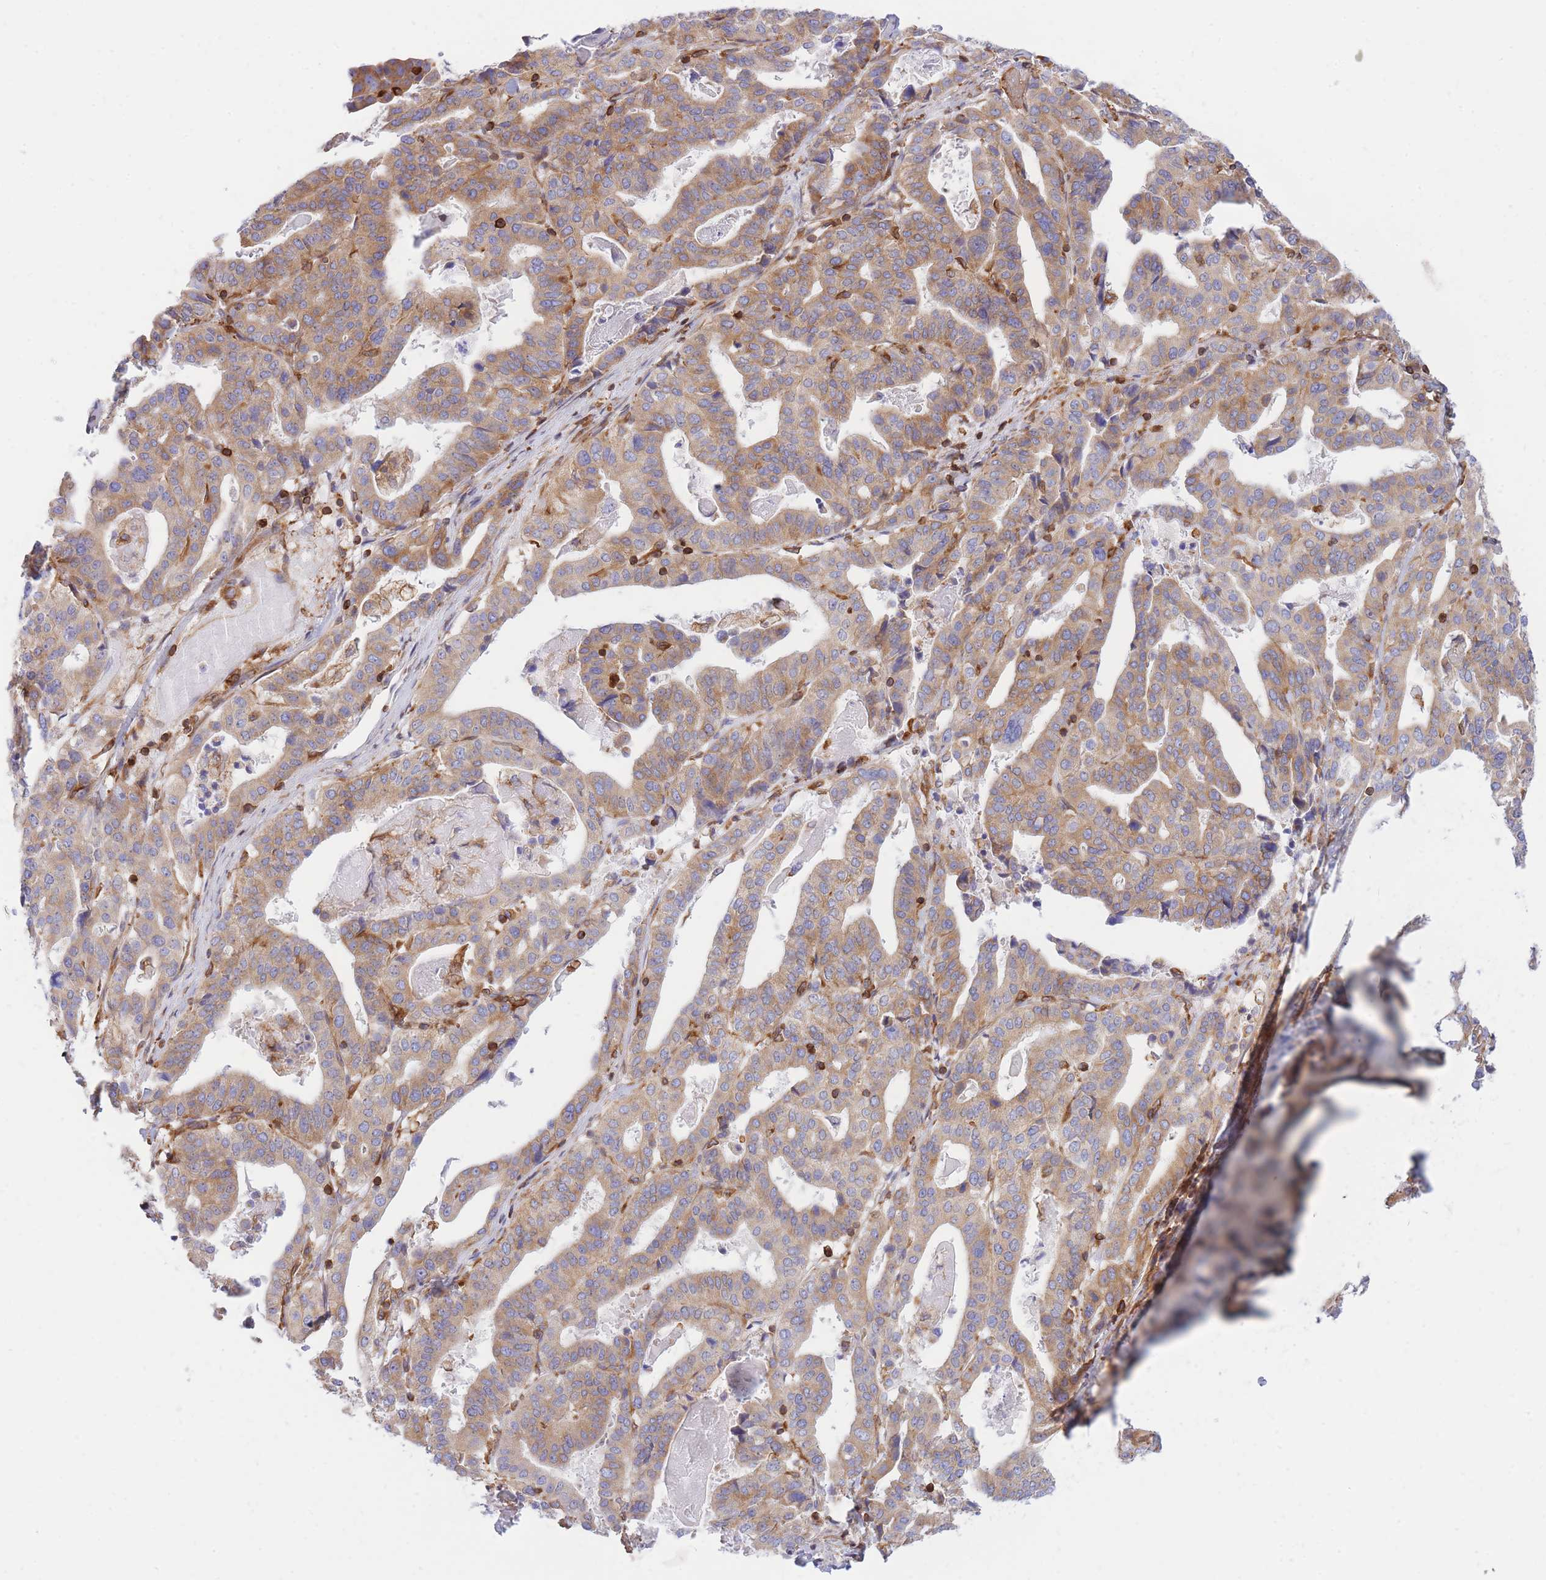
{"staining": {"intensity": "moderate", "quantity": ">75%", "location": "cytoplasmic/membranous"}, "tissue": "stomach cancer", "cell_type": "Tumor cells", "image_type": "cancer", "snomed": [{"axis": "morphology", "description": "Adenocarcinoma, NOS"}, {"axis": "topography", "description": "Stomach"}], "caption": "Moderate cytoplasmic/membranous protein staining is appreciated in approximately >75% of tumor cells in stomach cancer (adenocarcinoma).", "gene": "REM1", "patient": {"sex": "male", "age": 48}}